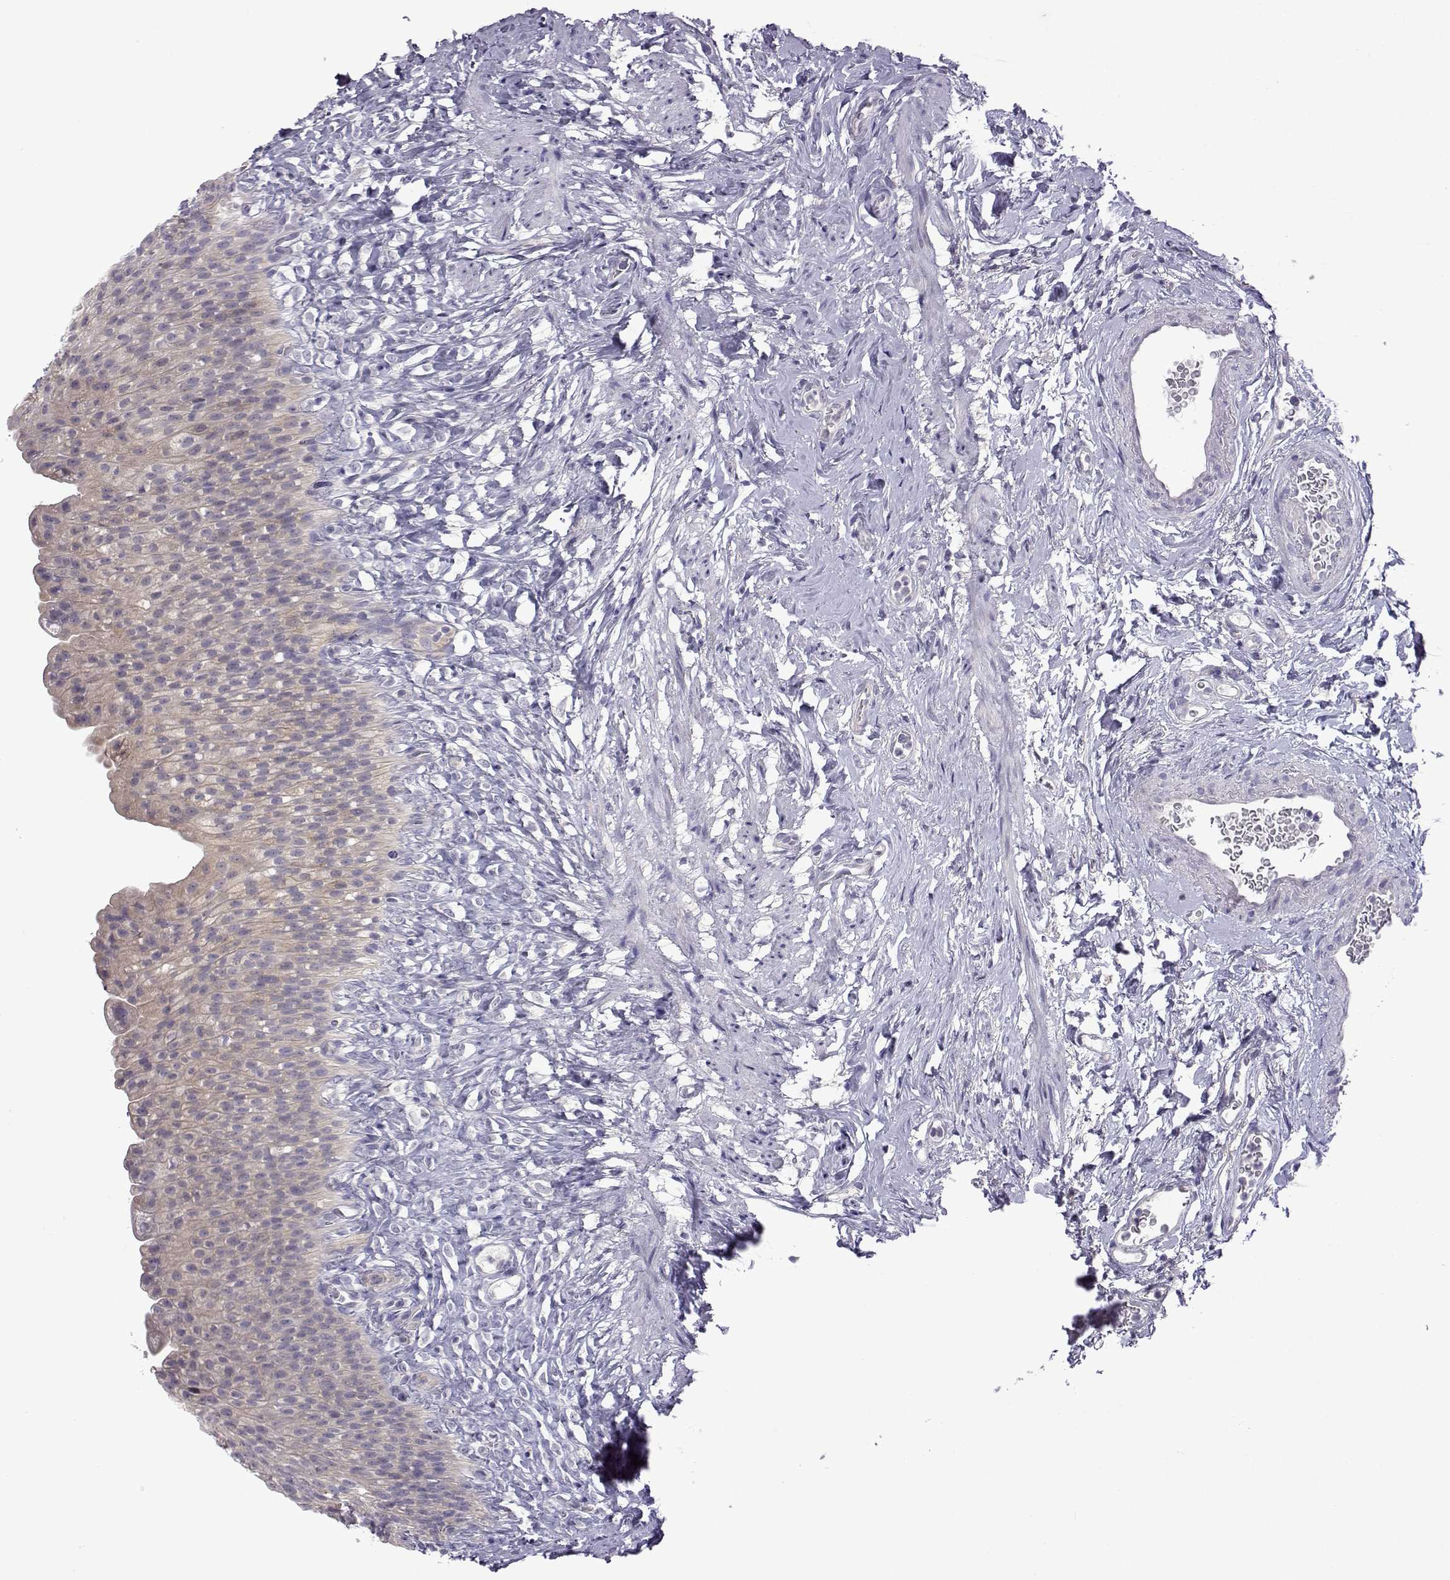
{"staining": {"intensity": "weak", "quantity": "25%-75%", "location": "cytoplasmic/membranous"}, "tissue": "urinary bladder", "cell_type": "Urothelial cells", "image_type": "normal", "snomed": [{"axis": "morphology", "description": "Normal tissue, NOS"}, {"axis": "topography", "description": "Urinary bladder"}], "caption": "Human urinary bladder stained for a protein (brown) reveals weak cytoplasmic/membranous positive expression in approximately 25%-75% of urothelial cells.", "gene": "VGF", "patient": {"sex": "male", "age": 76}}